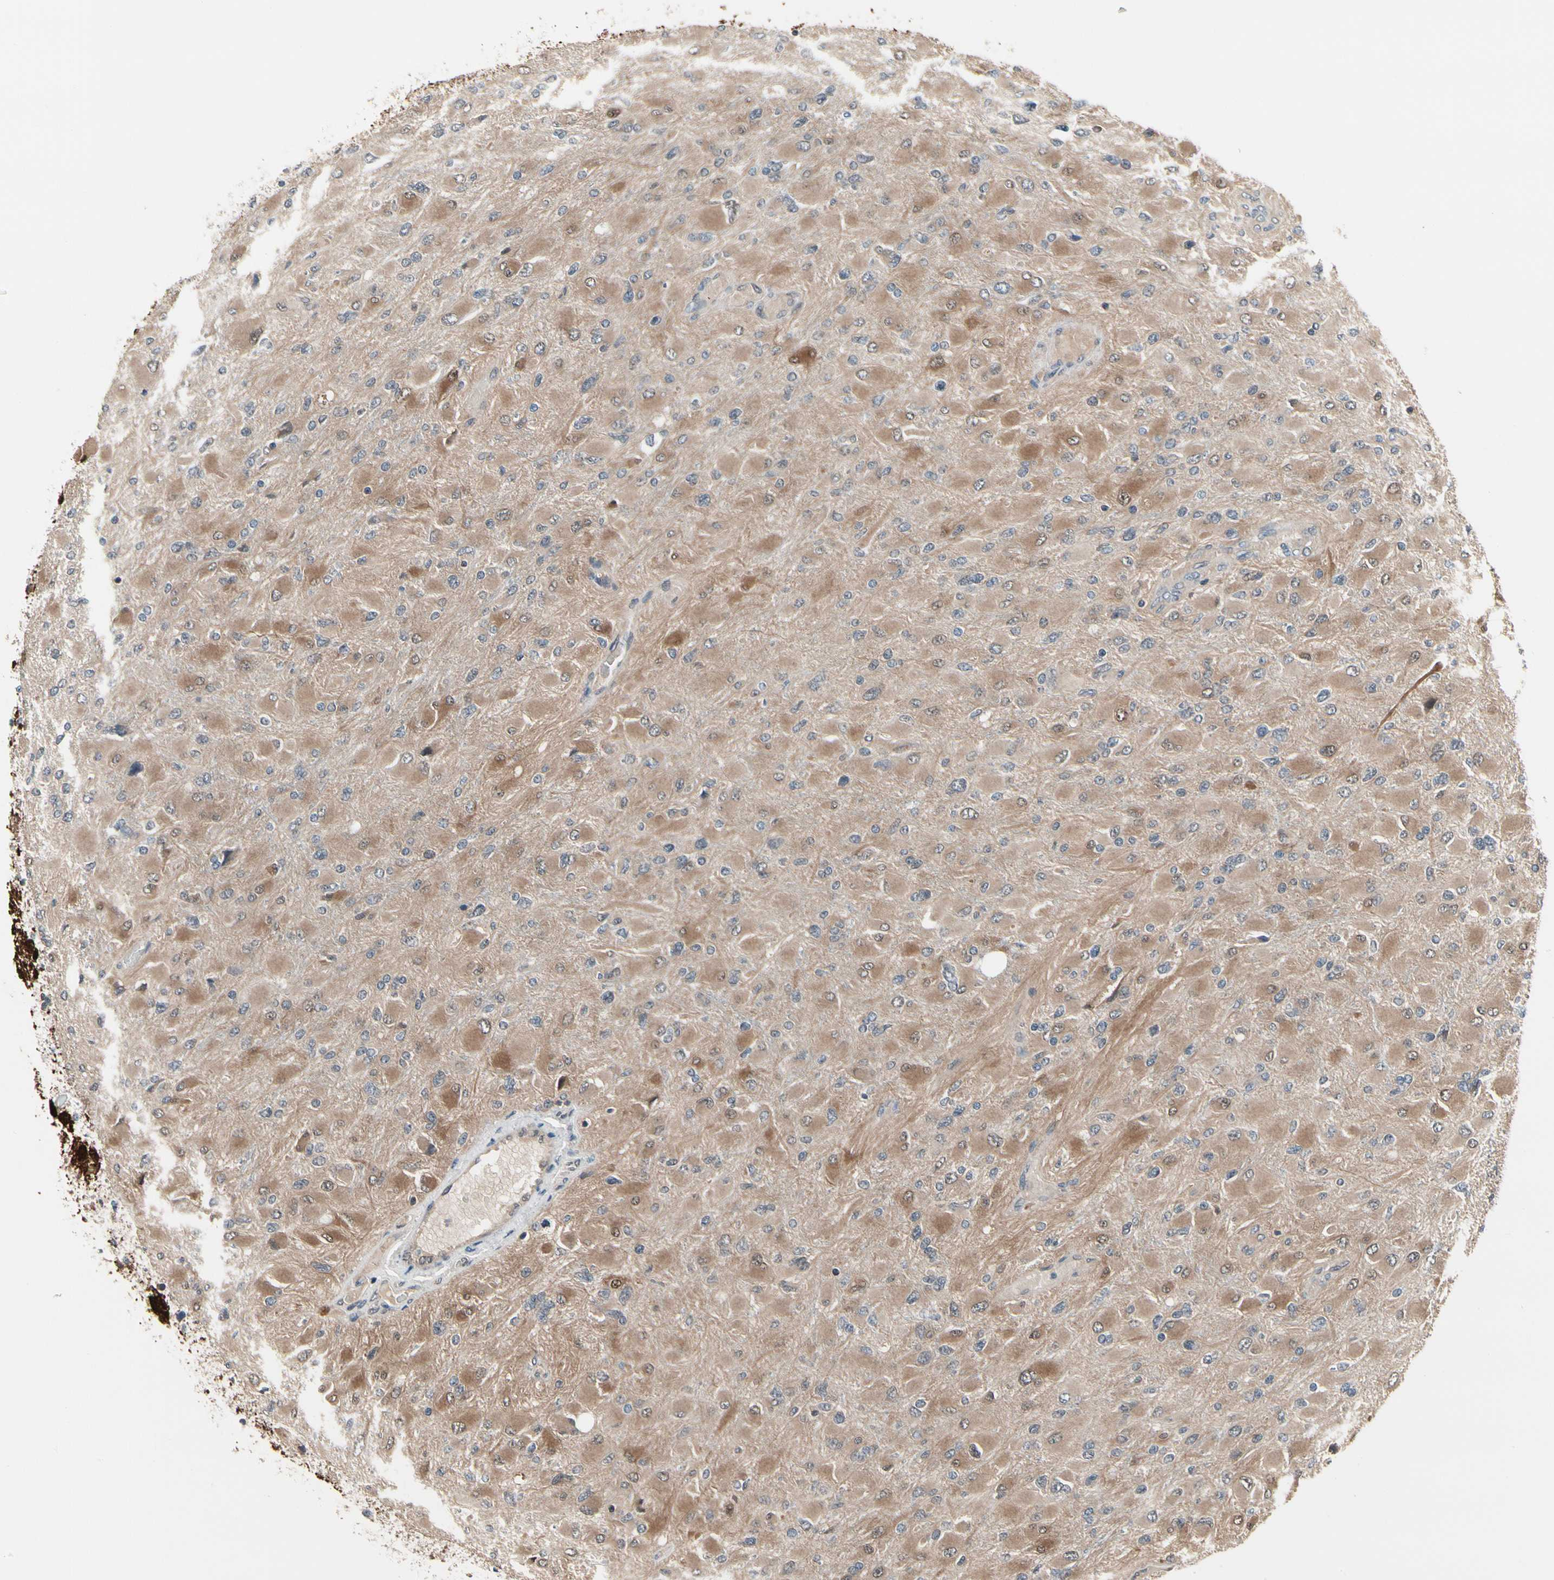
{"staining": {"intensity": "moderate", "quantity": "<25%", "location": "cytoplasmic/membranous"}, "tissue": "glioma", "cell_type": "Tumor cells", "image_type": "cancer", "snomed": [{"axis": "morphology", "description": "Glioma, malignant, High grade"}, {"axis": "topography", "description": "Cerebral cortex"}], "caption": "Immunohistochemical staining of malignant high-grade glioma demonstrates low levels of moderate cytoplasmic/membranous staining in approximately <25% of tumor cells.", "gene": "PRDX6", "patient": {"sex": "female", "age": 36}}